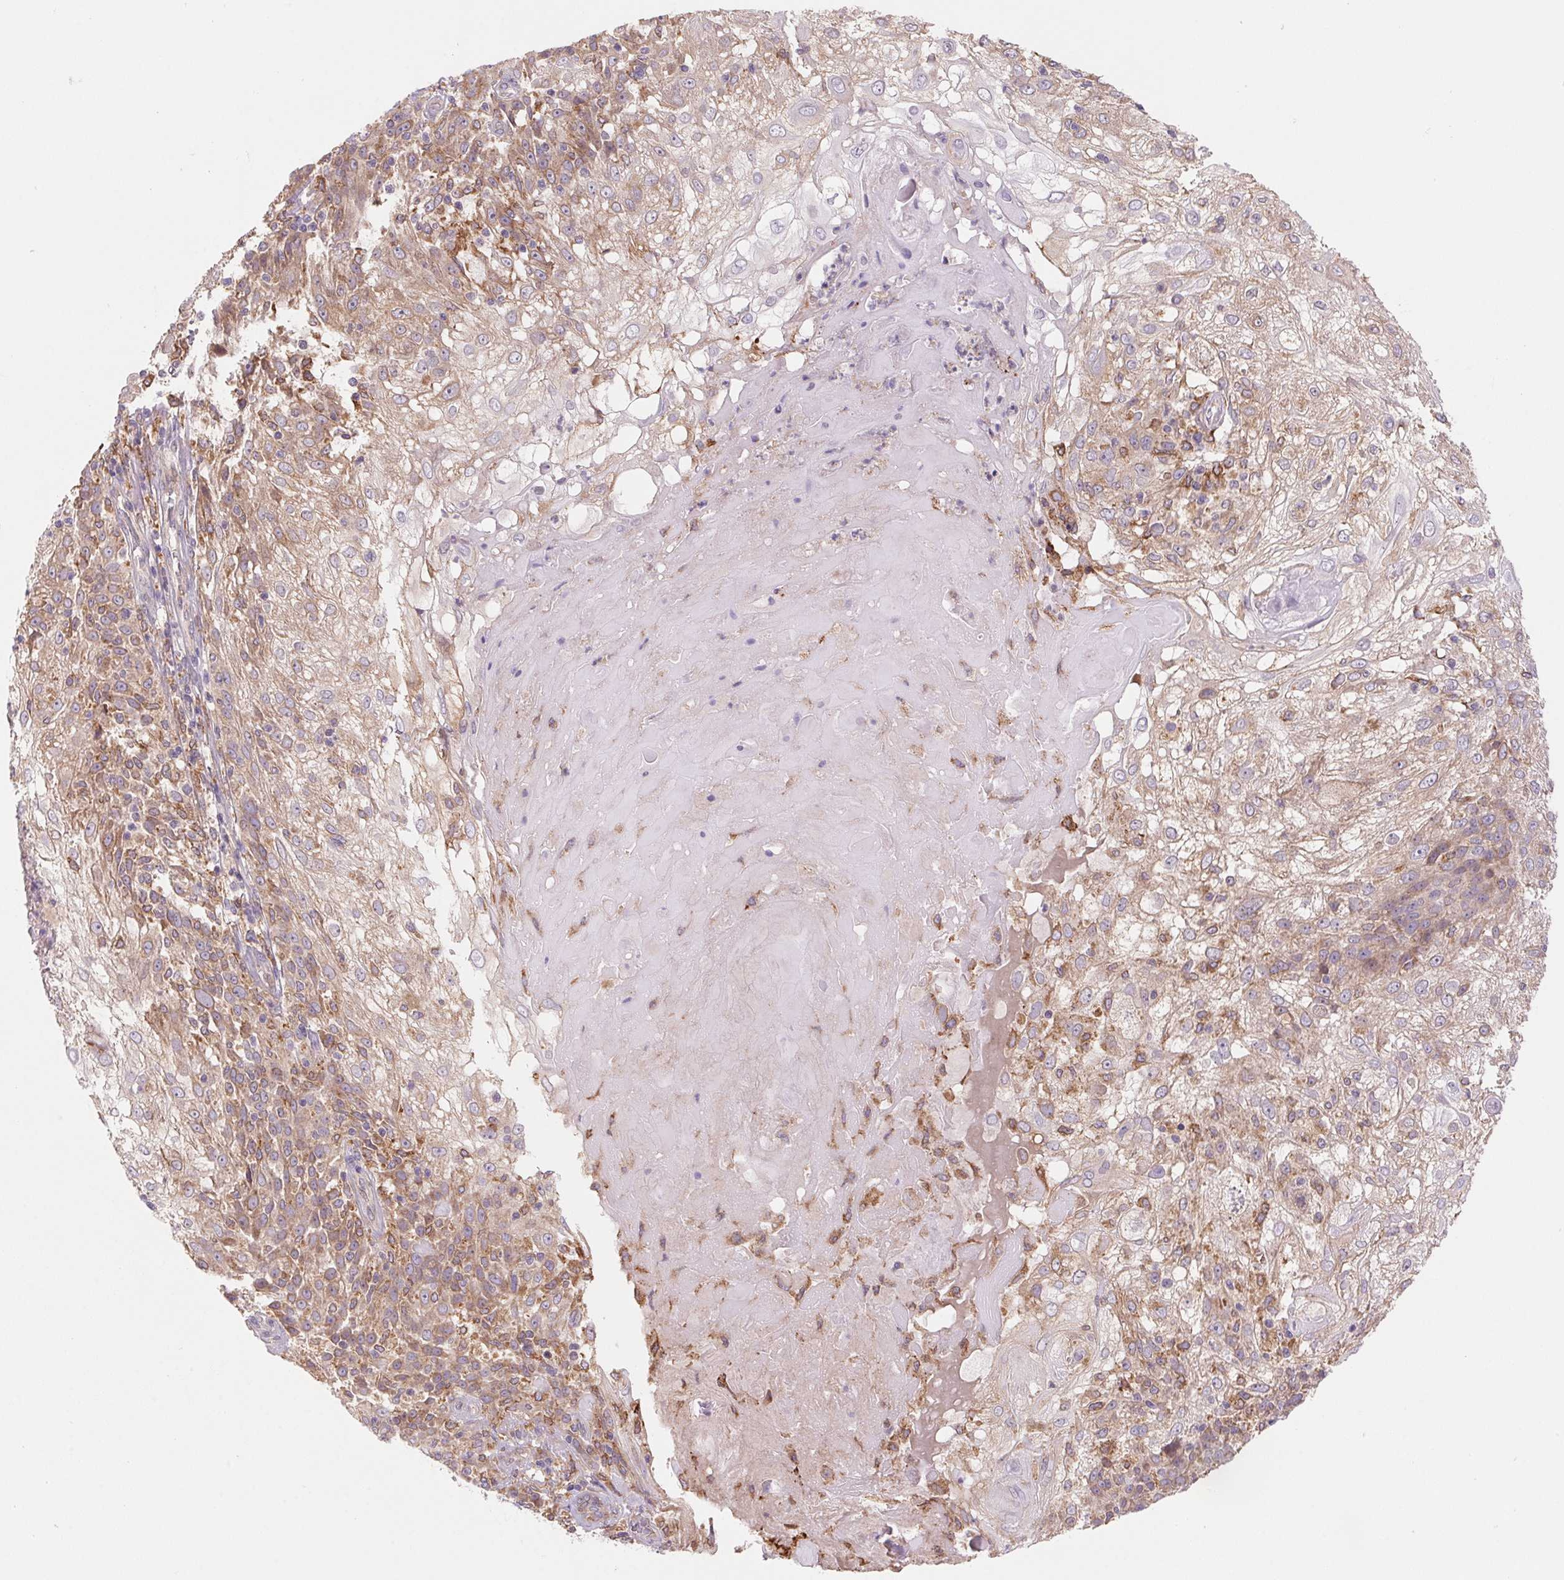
{"staining": {"intensity": "moderate", "quantity": "25%-75%", "location": "cytoplasmic/membranous"}, "tissue": "skin cancer", "cell_type": "Tumor cells", "image_type": "cancer", "snomed": [{"axis": "morphology", "description": "Normal tissue, NOS"}, {"axis": "morphology", "description": "Squamous cell carcinoma, NOS"}, {"axis": "topography", "description": "Skin"}], "caption": "An immunohistochemistry micrograph of neoplastic tissue is shown. Protein staining in brown labels moderate cytoplasmic/membranous positivity in skin cancer within tumor cells.", "gene": "KLHL20", "patient": {"sex": "female", "age": 83}}